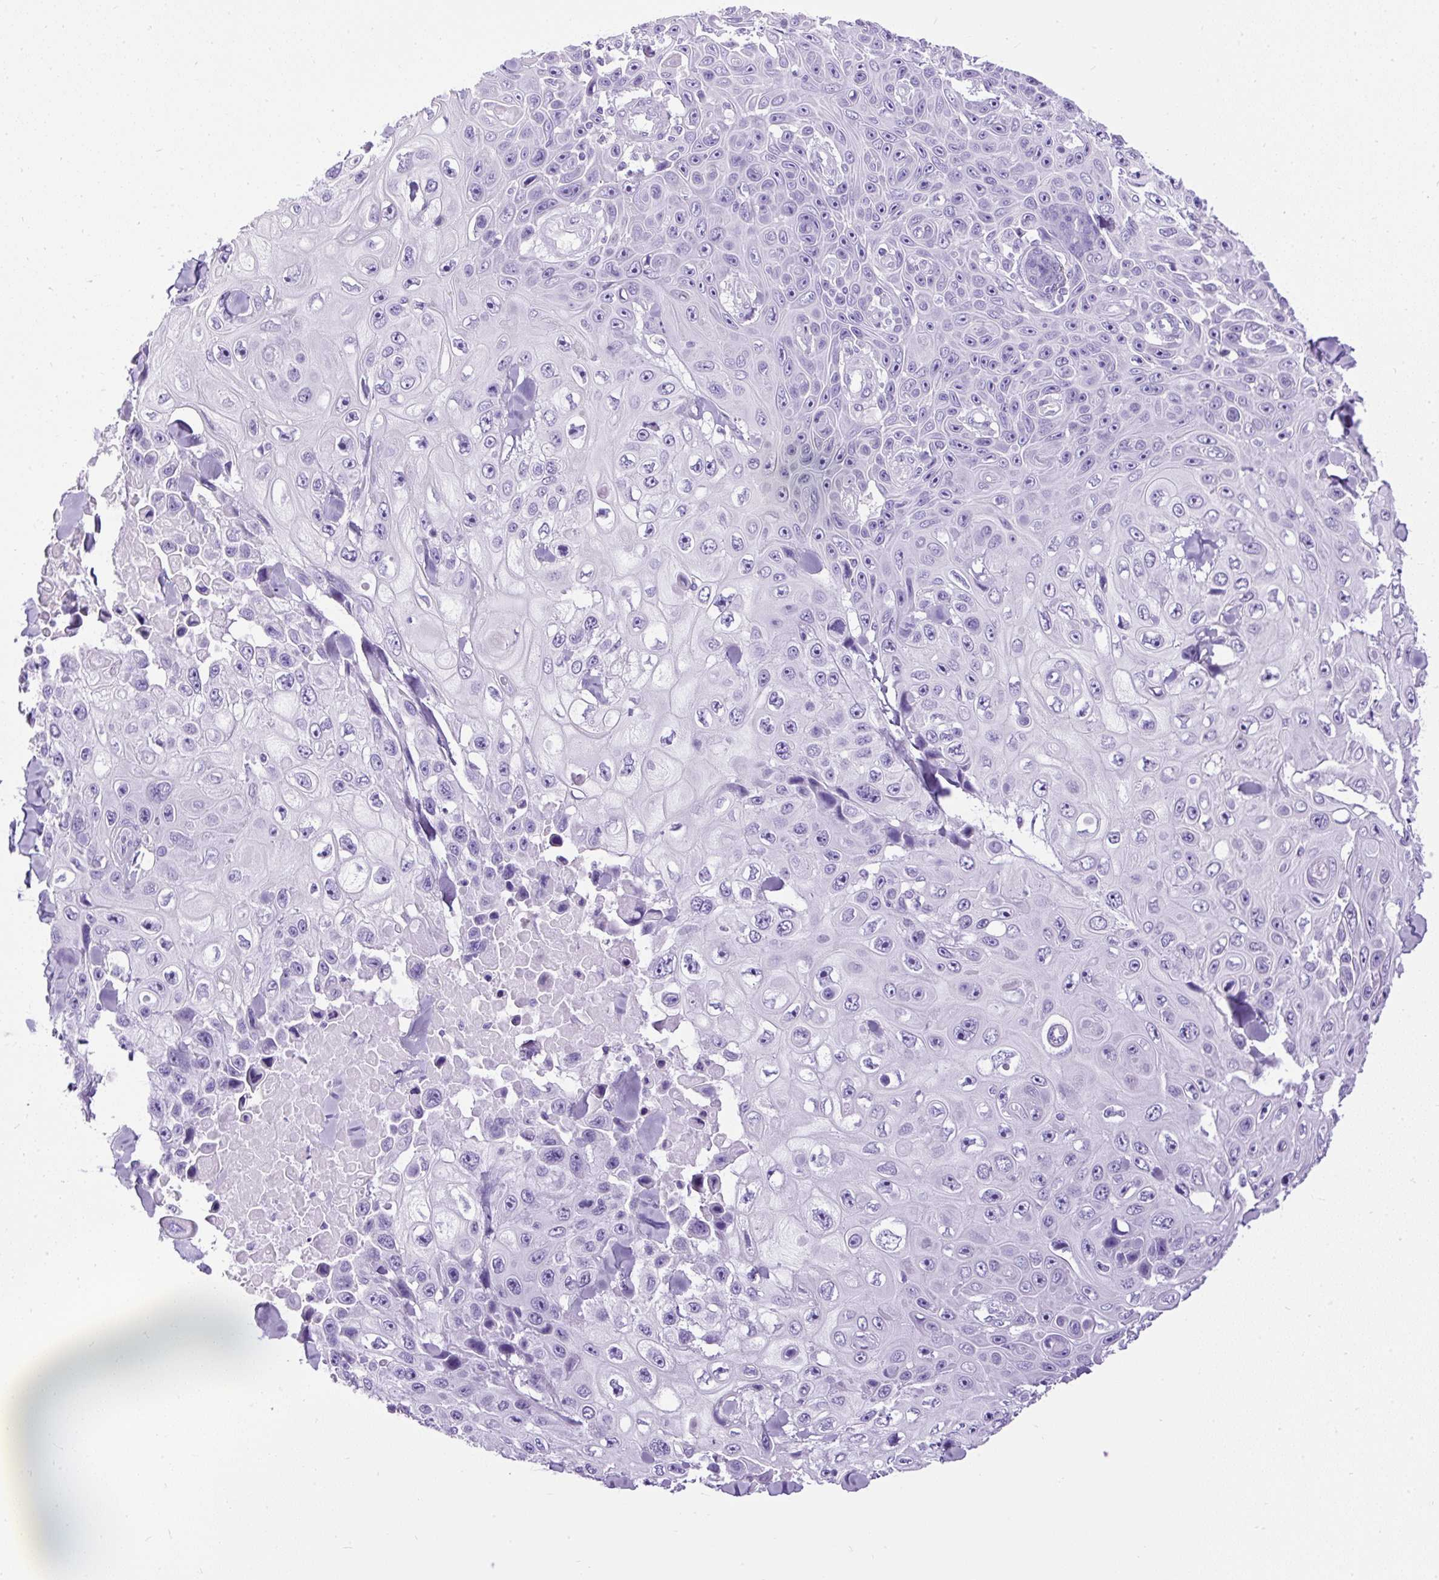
{"staining": {"intensity": "negative", "quantity": "none", "location": "none"}, "tissue": "skin cancer", "cell_type": "Tumor cells", "image_type": "cancer", "snomed": [{"axis": "morphology", "description": "Squamous cell carcinoma, NOS"}, {"axis": "topography", "description": "Skin"}], "caption": "Skin cancer was stained to show a protein in brown. There is no significant staining in tumor cells. (Immunohistochemistry (ihc), brightfield microscopy, high magnification).", "gene": "CEL", "patient": {"sex": "male", "age": 82}}